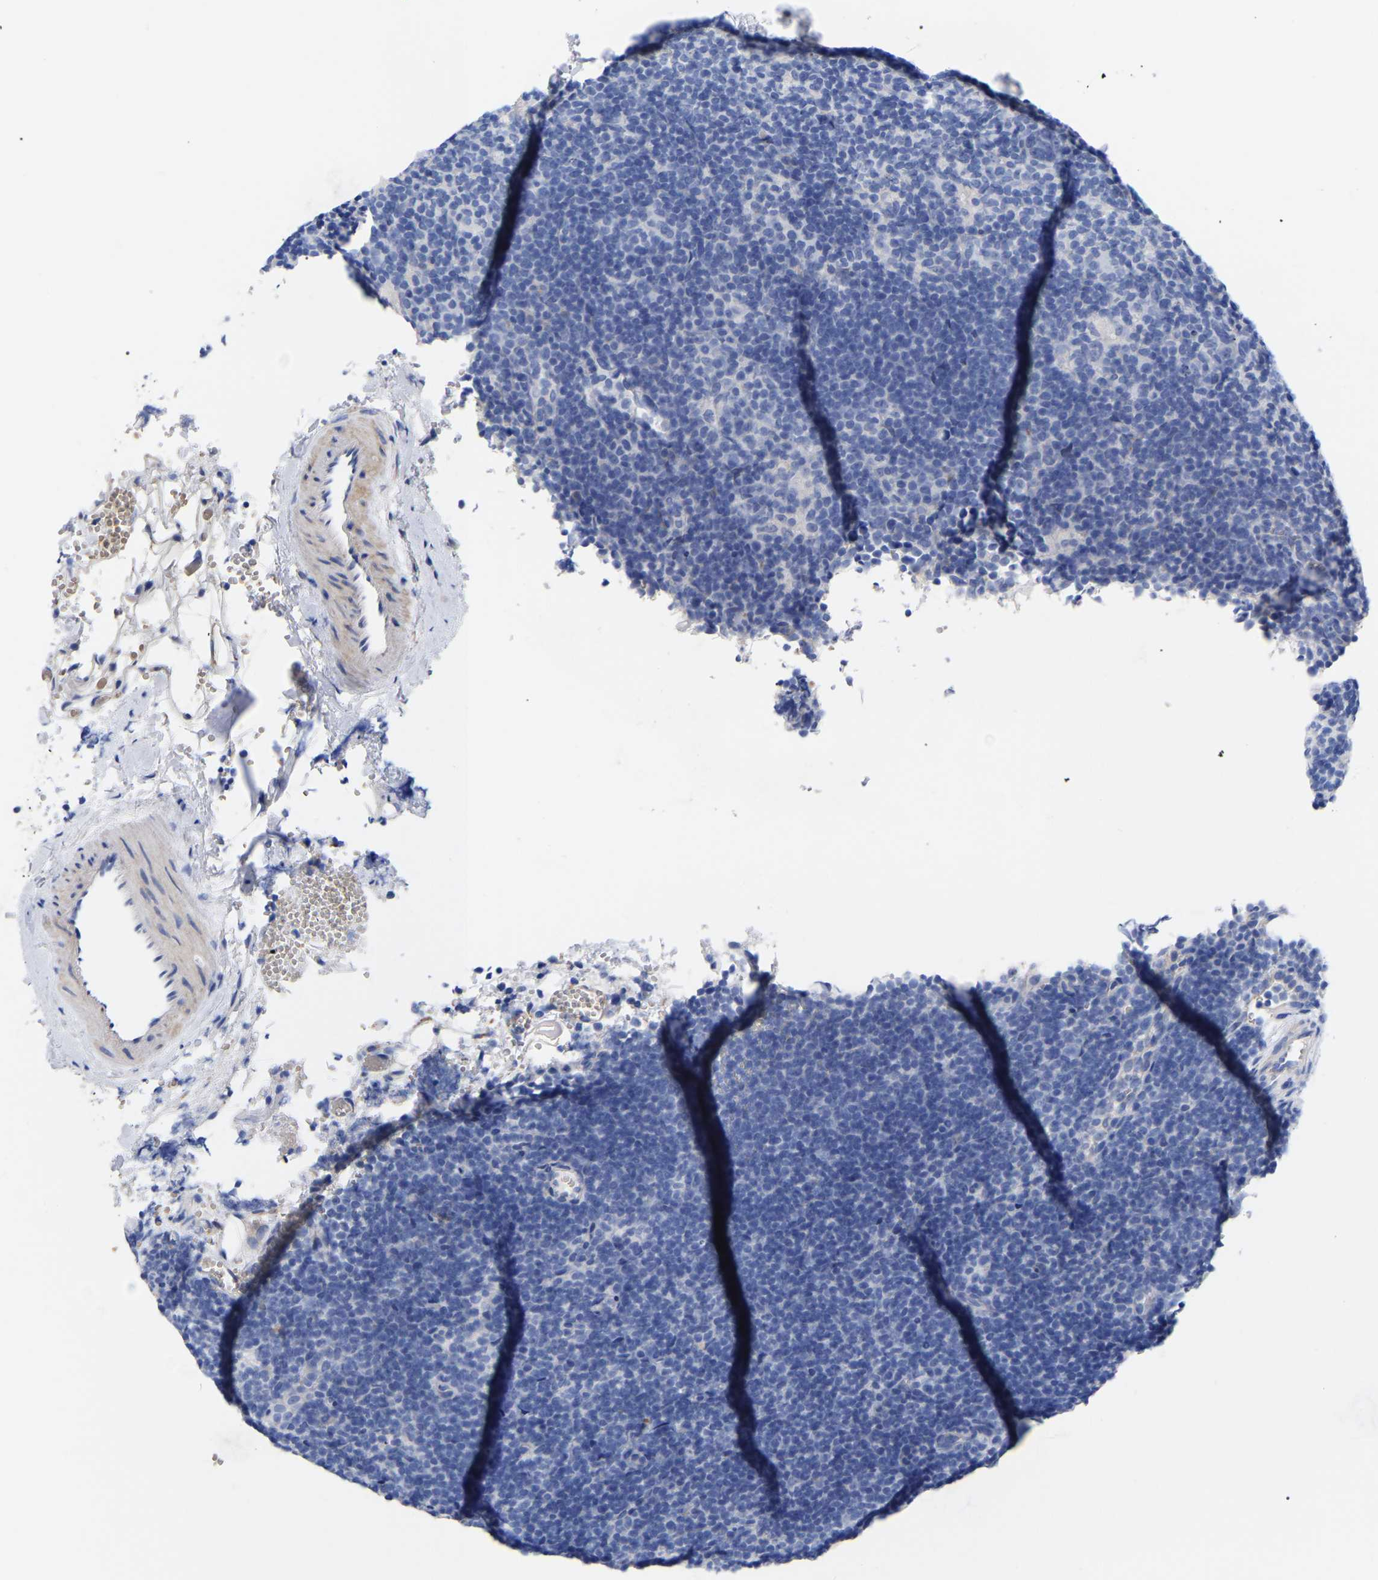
{"staining": {"intensity": "negative", "quantity": "none", "location": "none"}, "tissue": "lymphoma", "cell_type": "Tumor cells", "image_type": "cancer", "snomed": [{"axis": "morphology", "description": "Hodgkin's disease, NOS"}, {"axis": "topography", "description": "Lymph node"}], "caption": "Histopathology image shows no protein positivity in tumor cells of lymphoma tissue.", "gene": "GDF3", "patient": {"sex": "female", "age": 57}}